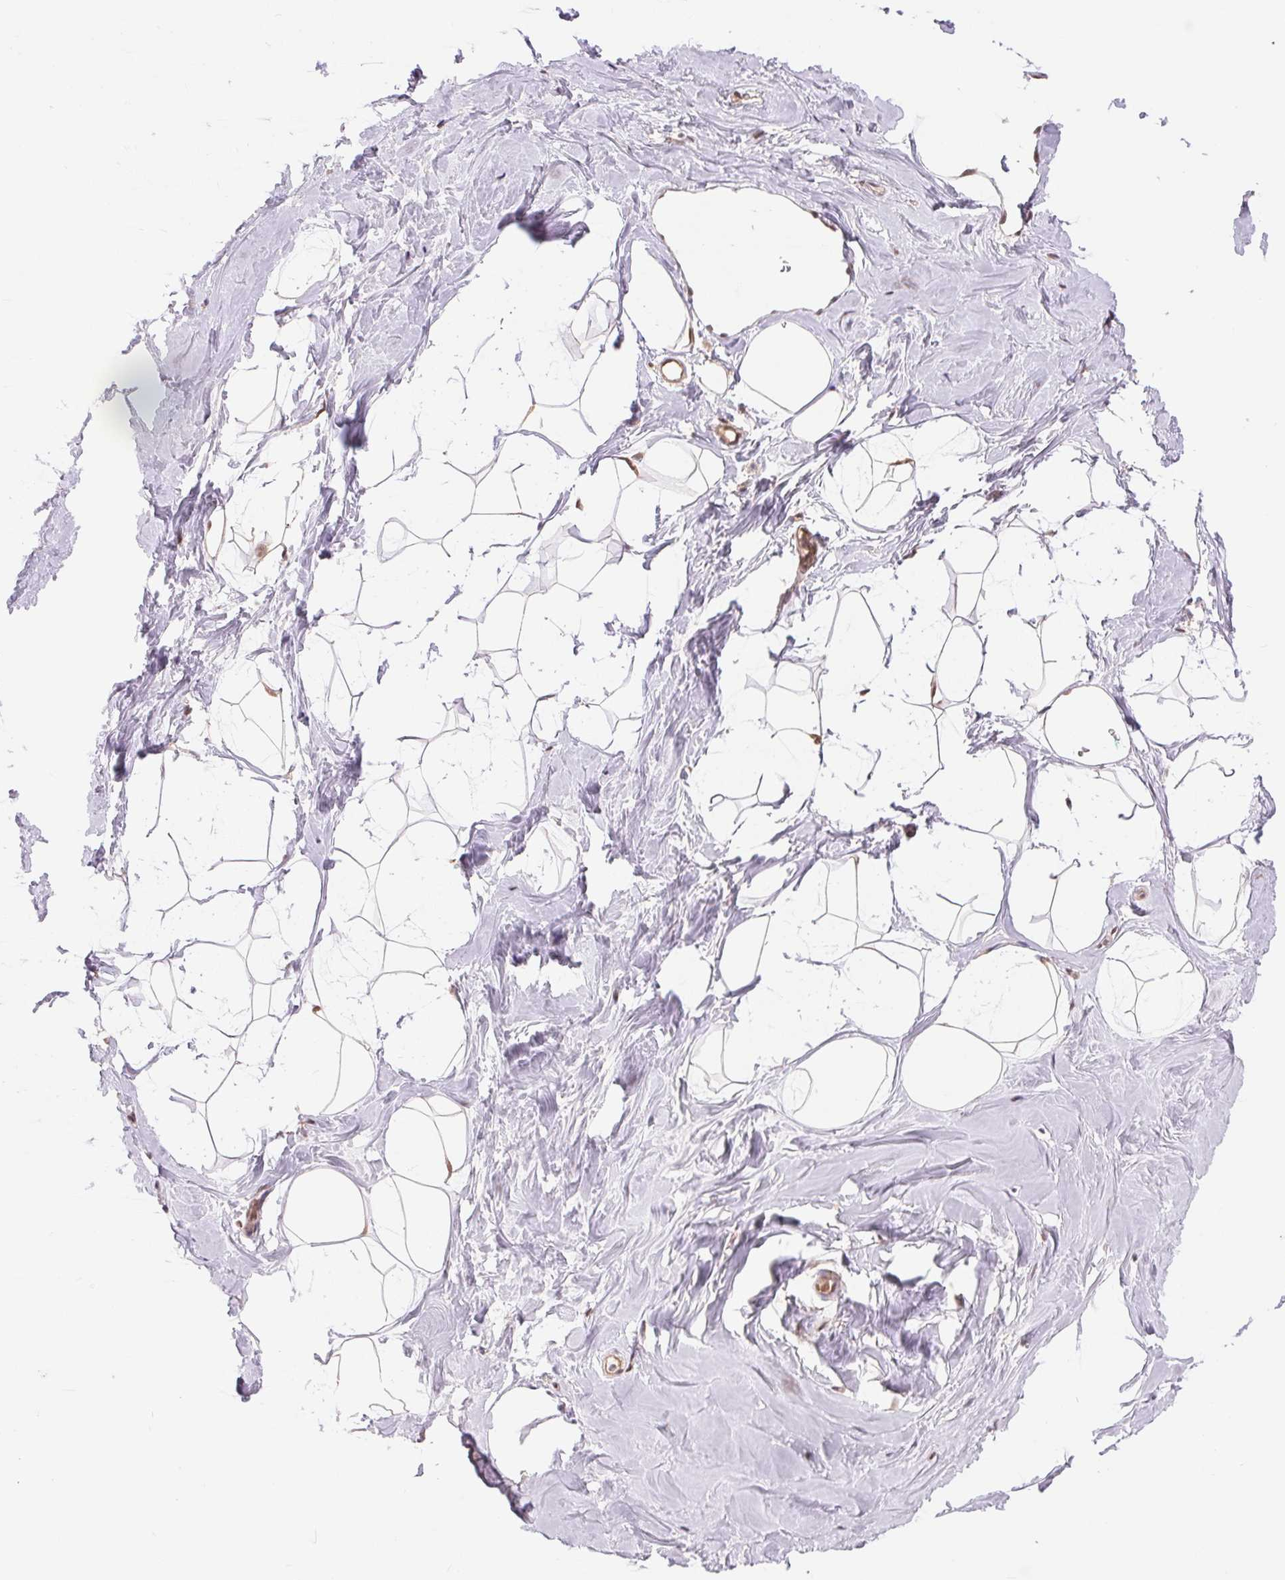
{"staining": {"intensity": "negative", "quantity": "none", "location": "none"}, "tissue": "breast", "cell_type": "Adipocytes", "image_type": "normal", "snomed": [{"axis": "morphology", "description": "Normal tissue, NOS"}, {"axis": "topography", "description": "Breast"}], "caption": "Breast was stained to show a protein in brown. There is no significant positivity in adipocytes. The staining is performed using DAB brown chromogen with nuclei counter-stained in using hematoxylin.", "gene": "TMEM273", "patient": {"sex": "female", "age": 32}}